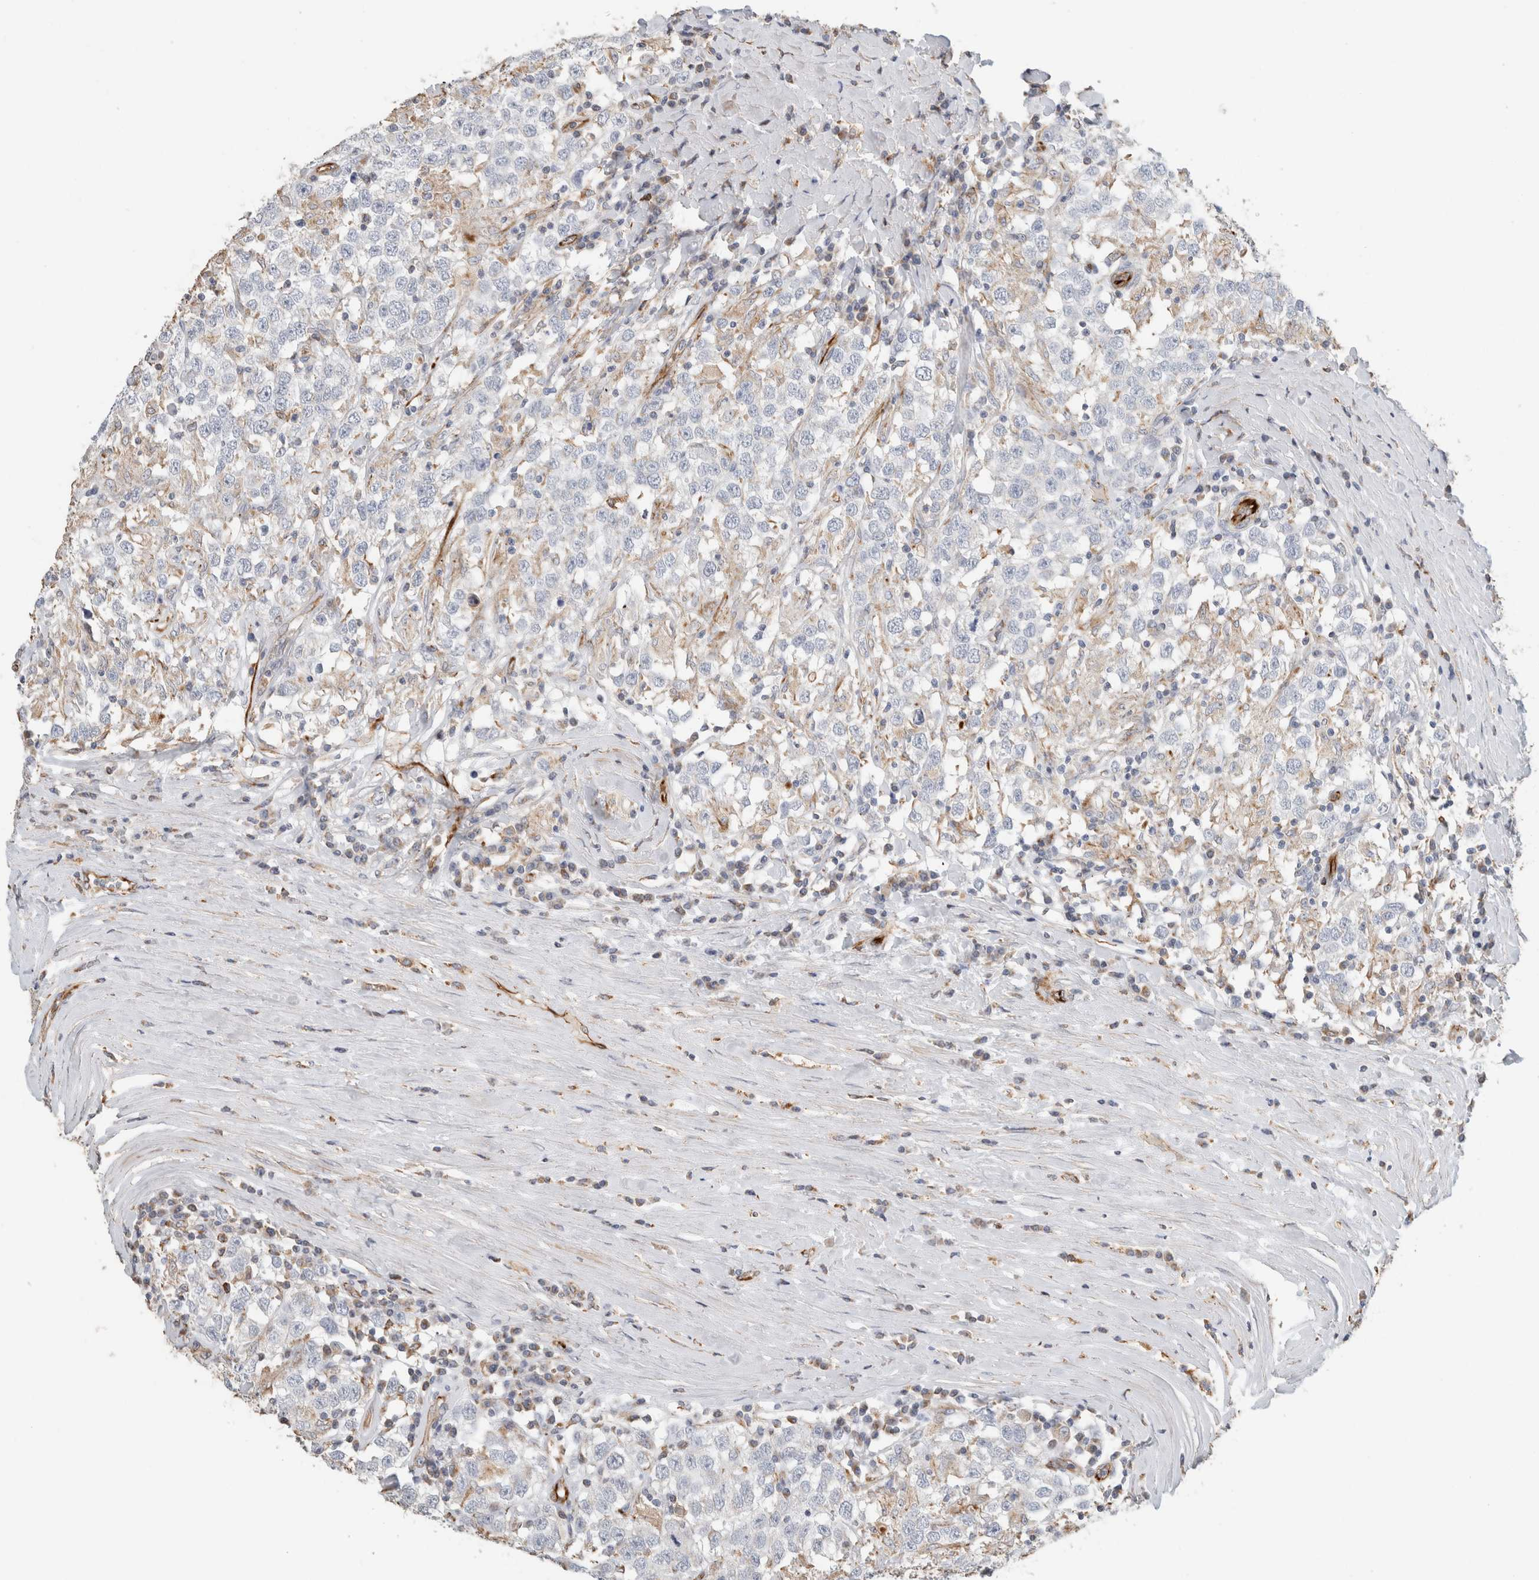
{"staining": {"intensity": "negative", "quantity": "none", "location": "none"}, "tissue": "testis cancer", "cell_type": "Tumor cells", "image_type": "cancer", "snomed": [{"axis": "morphology", "description": "Seminoma, NOS"}, {"axis": "topography", "description": "Testis"}], "caption": "The micrograph displays no staining of tumor cells in seminoma (testis). (DAB IHC visualized using brightfield microscopy, high magnification).", "gene": "LY86", "patient": {"sex": "male", "age": 41}}